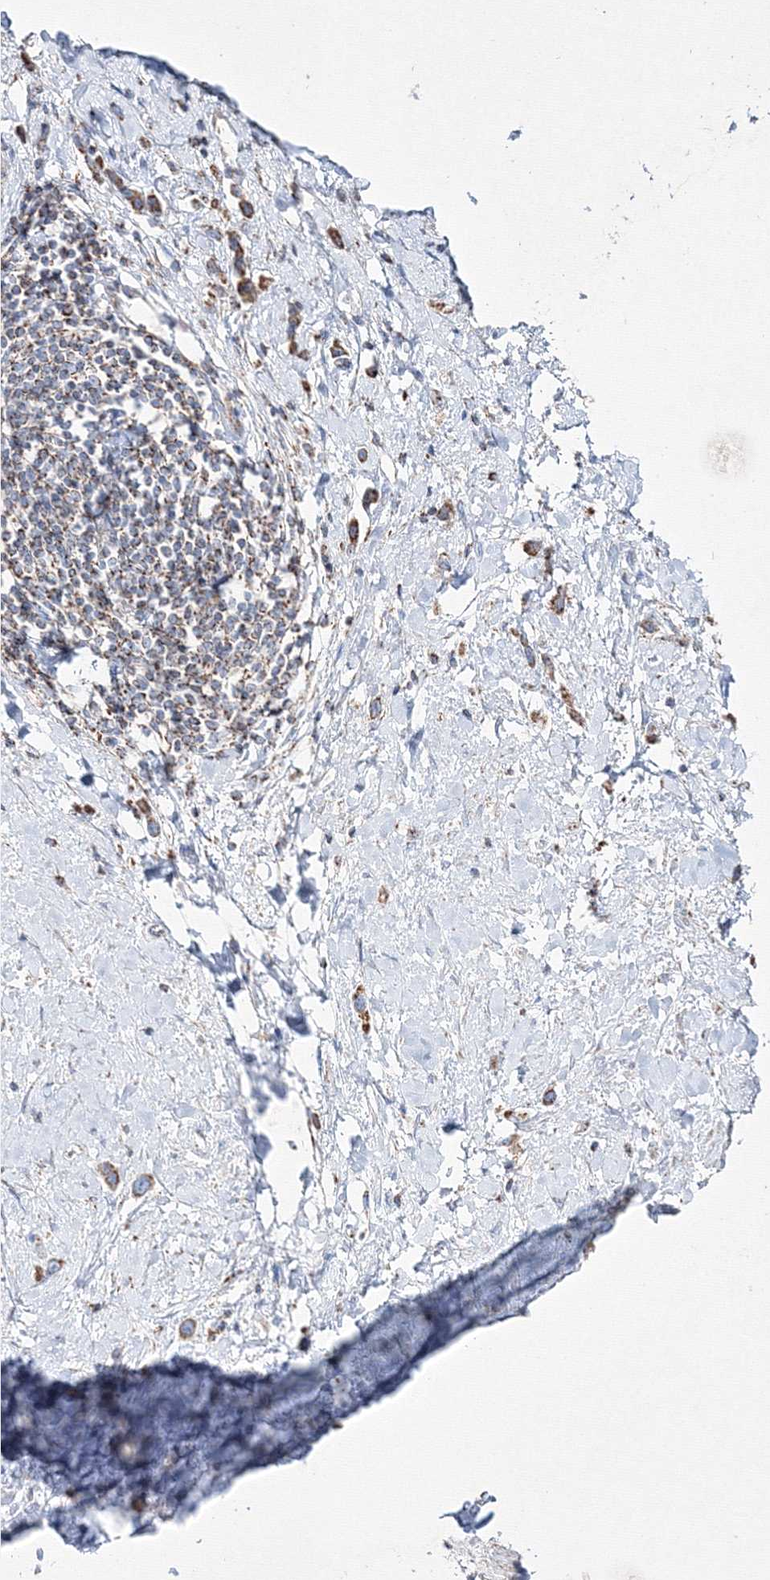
{"staining": {"intensity": "moderate", "quantity": ">75%", "location": "cytoplasmic/membranous"}, "tissue": "stomach cancer", "cell_type": "Tumor cells", "image_type": "cancer", "snomed": [{"axis": "morphology", "description": "Adenocarcinoma, NOS"}, {"axis": "topography", "description": "Stomach"}], "caption": "Immunohistochemical staining of human stomach cancer exhibits medium levels of moderate cytoplasmic/membranous protein positivity in approximately >75% of tumor cells.", "gene": "IGSF9", "patient": {"sex": "female", "age": 65}}